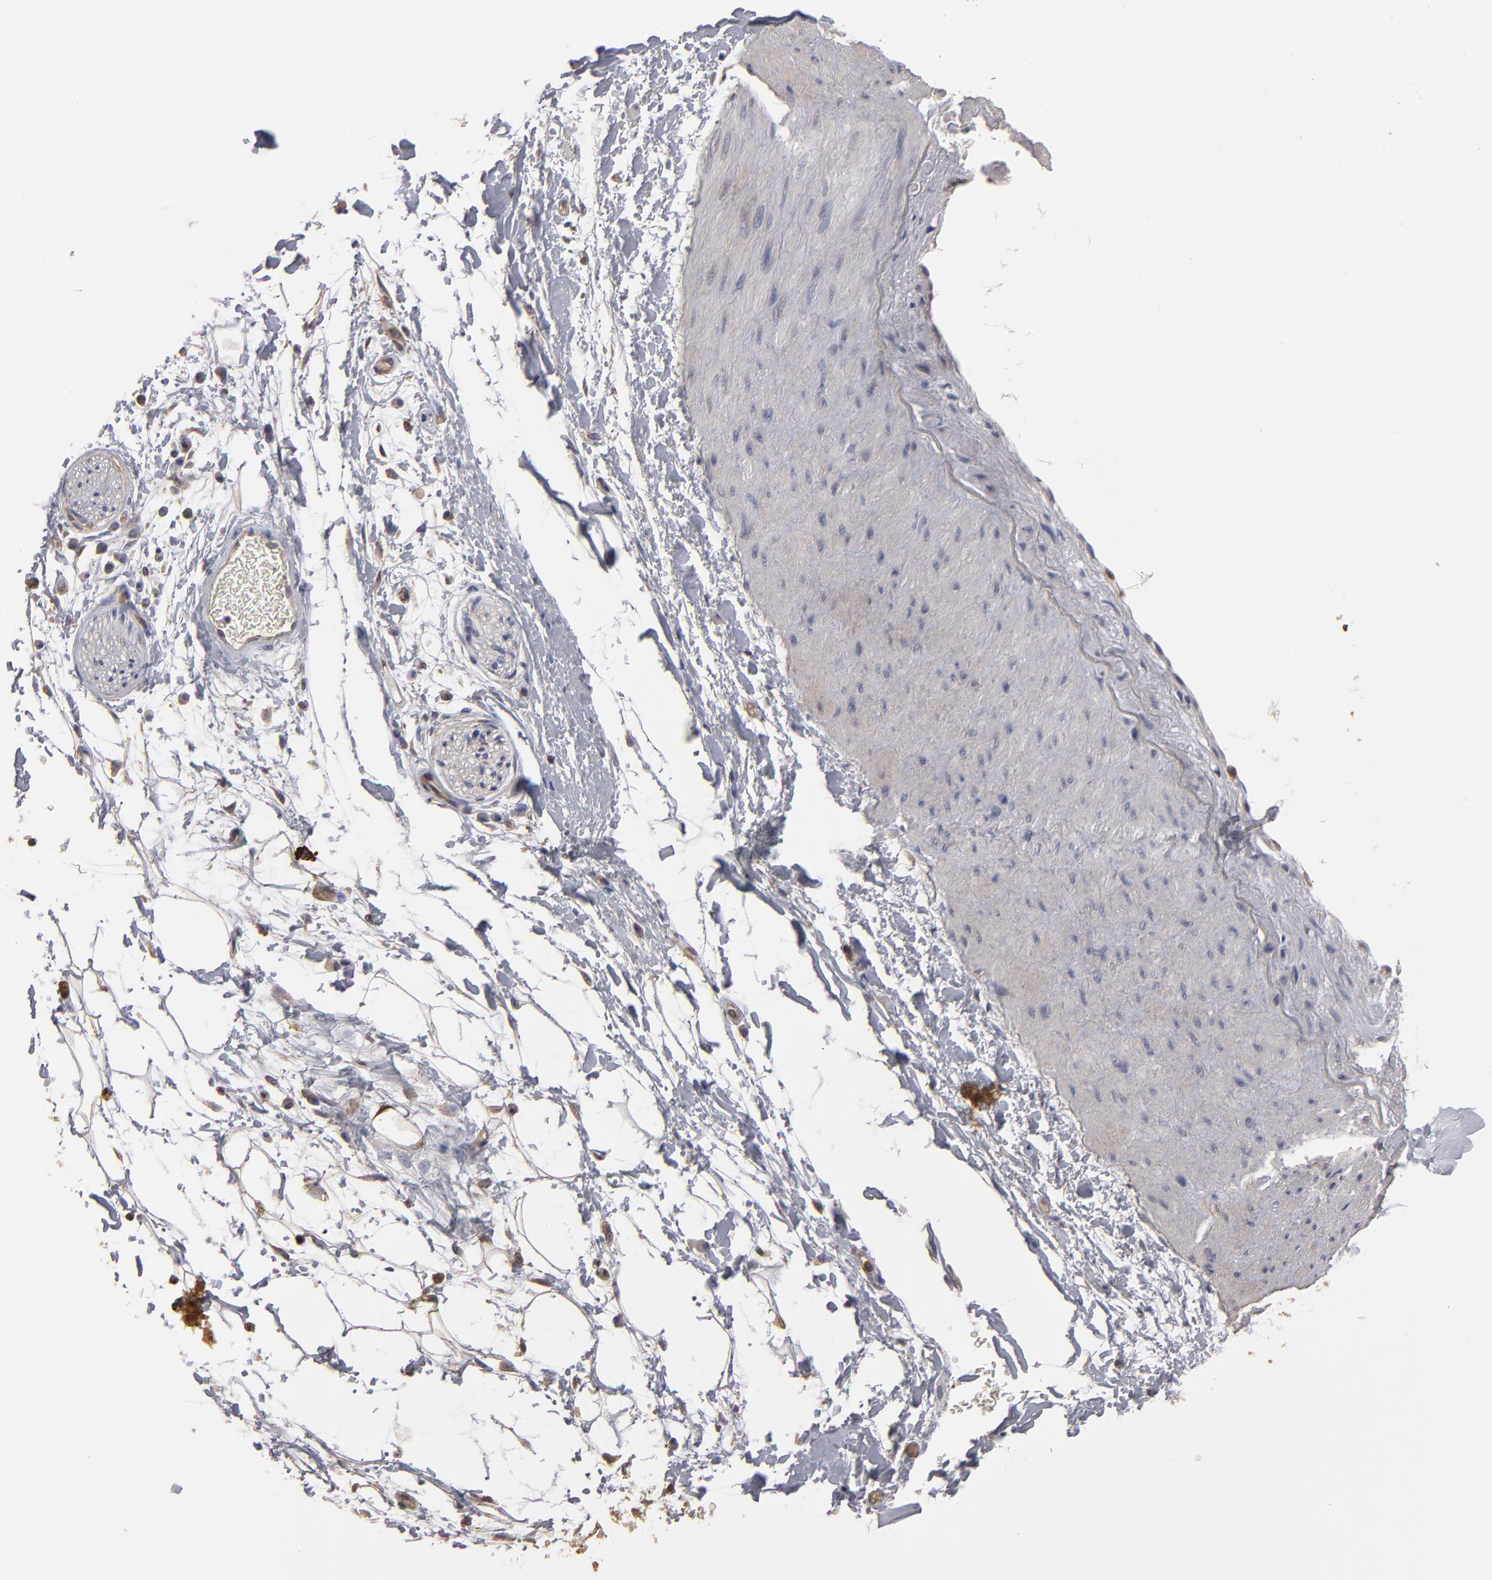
{"staining": {"intensity": "strong", "quantity": ">75%", "location": "cytoplasmic/membranous"}, "tissue": "adipose tissue", "cell_type": "Adipocytes", "image_type": "normal", "snomed": [{"axis": "morphology", "description": "Normal tissue, NOS"}, {"axis": "topography", "description": "Soft tissue"}], "caption": "Unremarkable adipose tissue demonstrates strong cytoplasmic/membranous staining in about >75% of adipocytes, visualized by immunohistochemistry.", "gene": "RO60", "patient": {"sex": "male", "age": 72}}